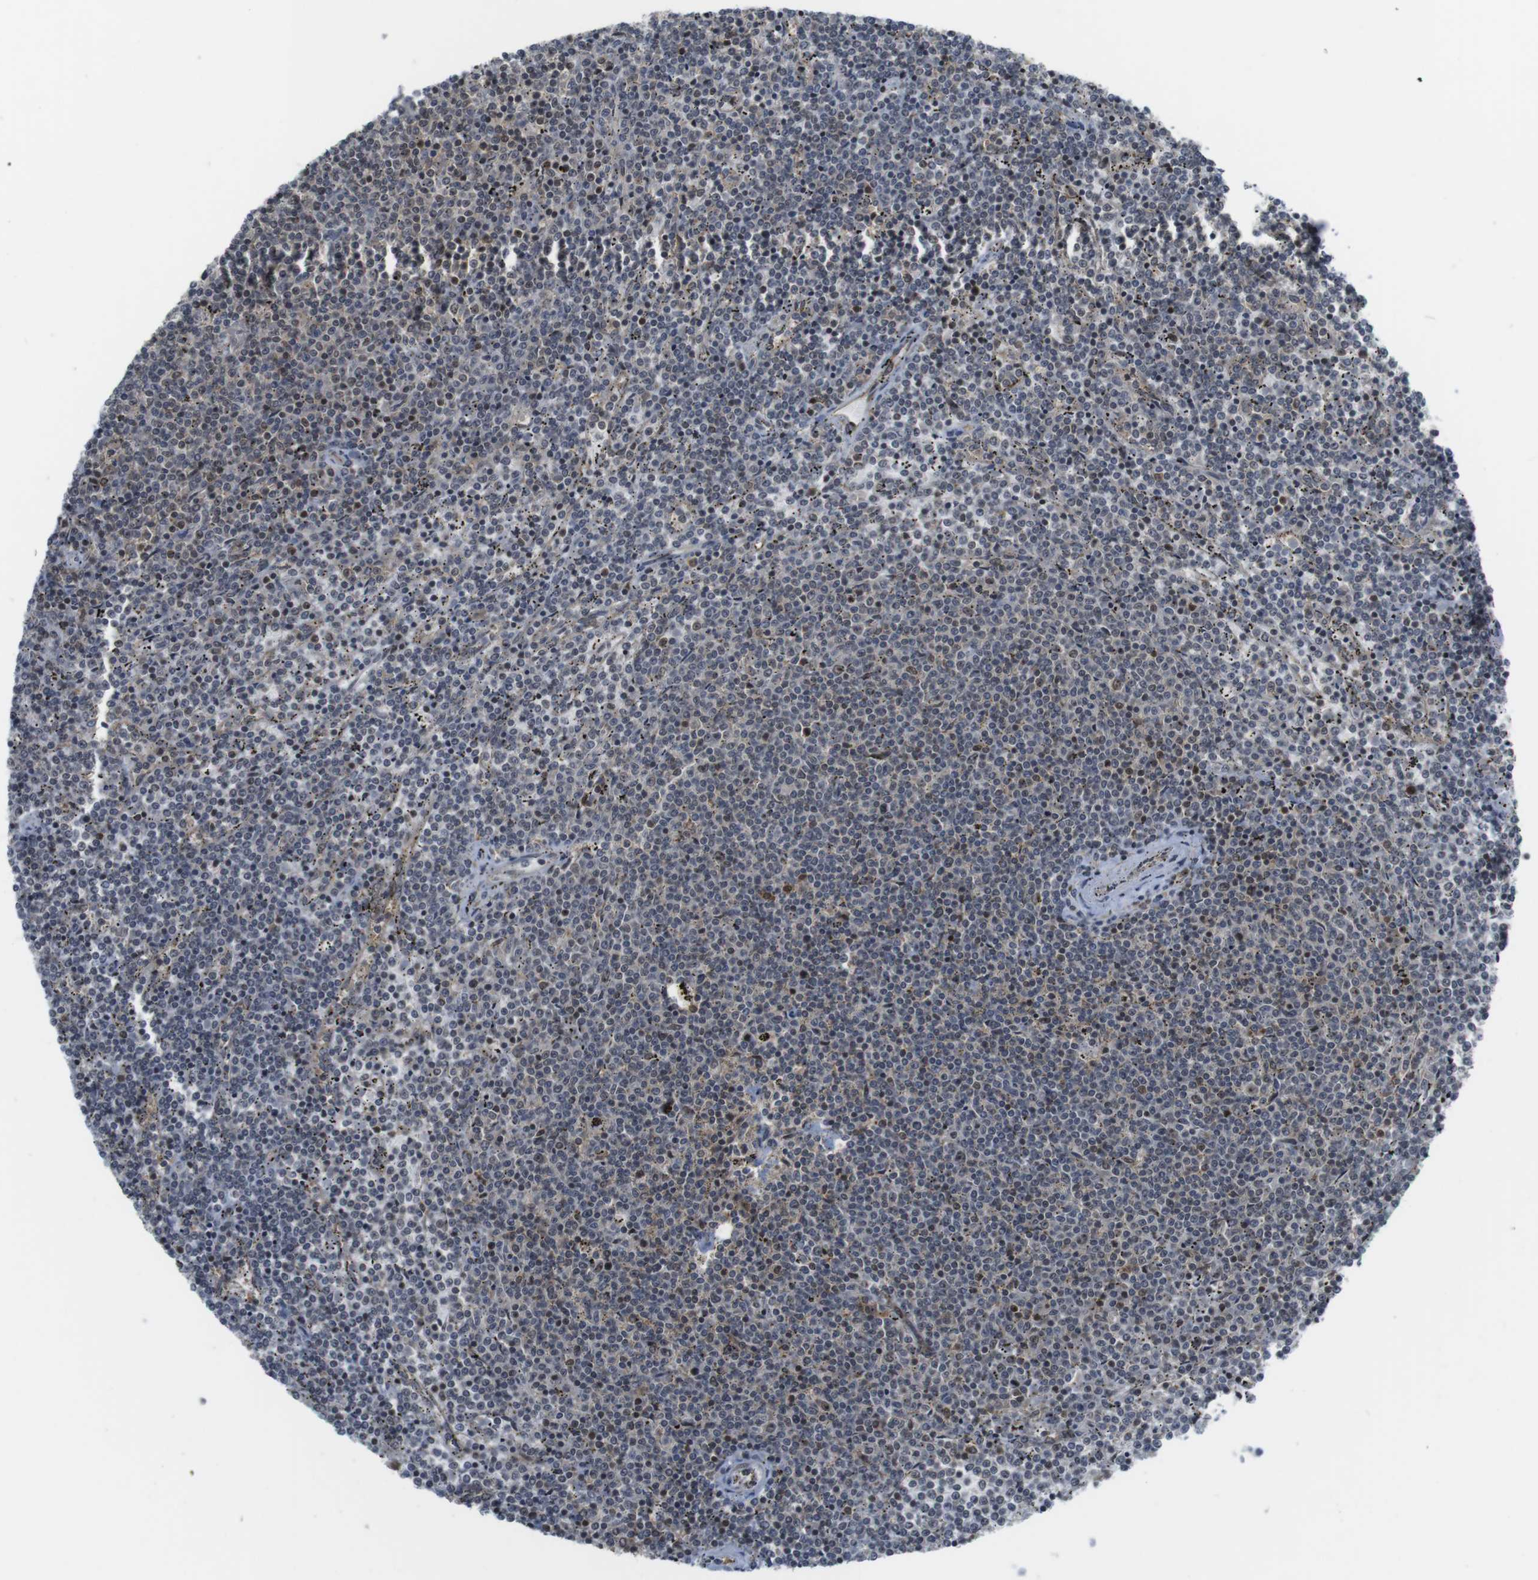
{"staining": {"intensity": "moderate", "quantity": "<25%", "location": "nuclear"}, "tissue": "lymphoma", "cell_type": "Tumor cells", "image_type": "cancer", "snomed": [{"axis": "morphology", "description": "Malignant lymphoma, non-Hodgkin's type, Low grade"}, {"axis": "topography", "description": "Spleen"}], "caption": "A brown stain highlights moderate nuclear staining of a protein in human lymphoma tumor cells. Ihc stains the protein in brown and the nuclei are stained blue.", "gene": "CC2D1A", "patient": {"sex": "female", "age": 50}}